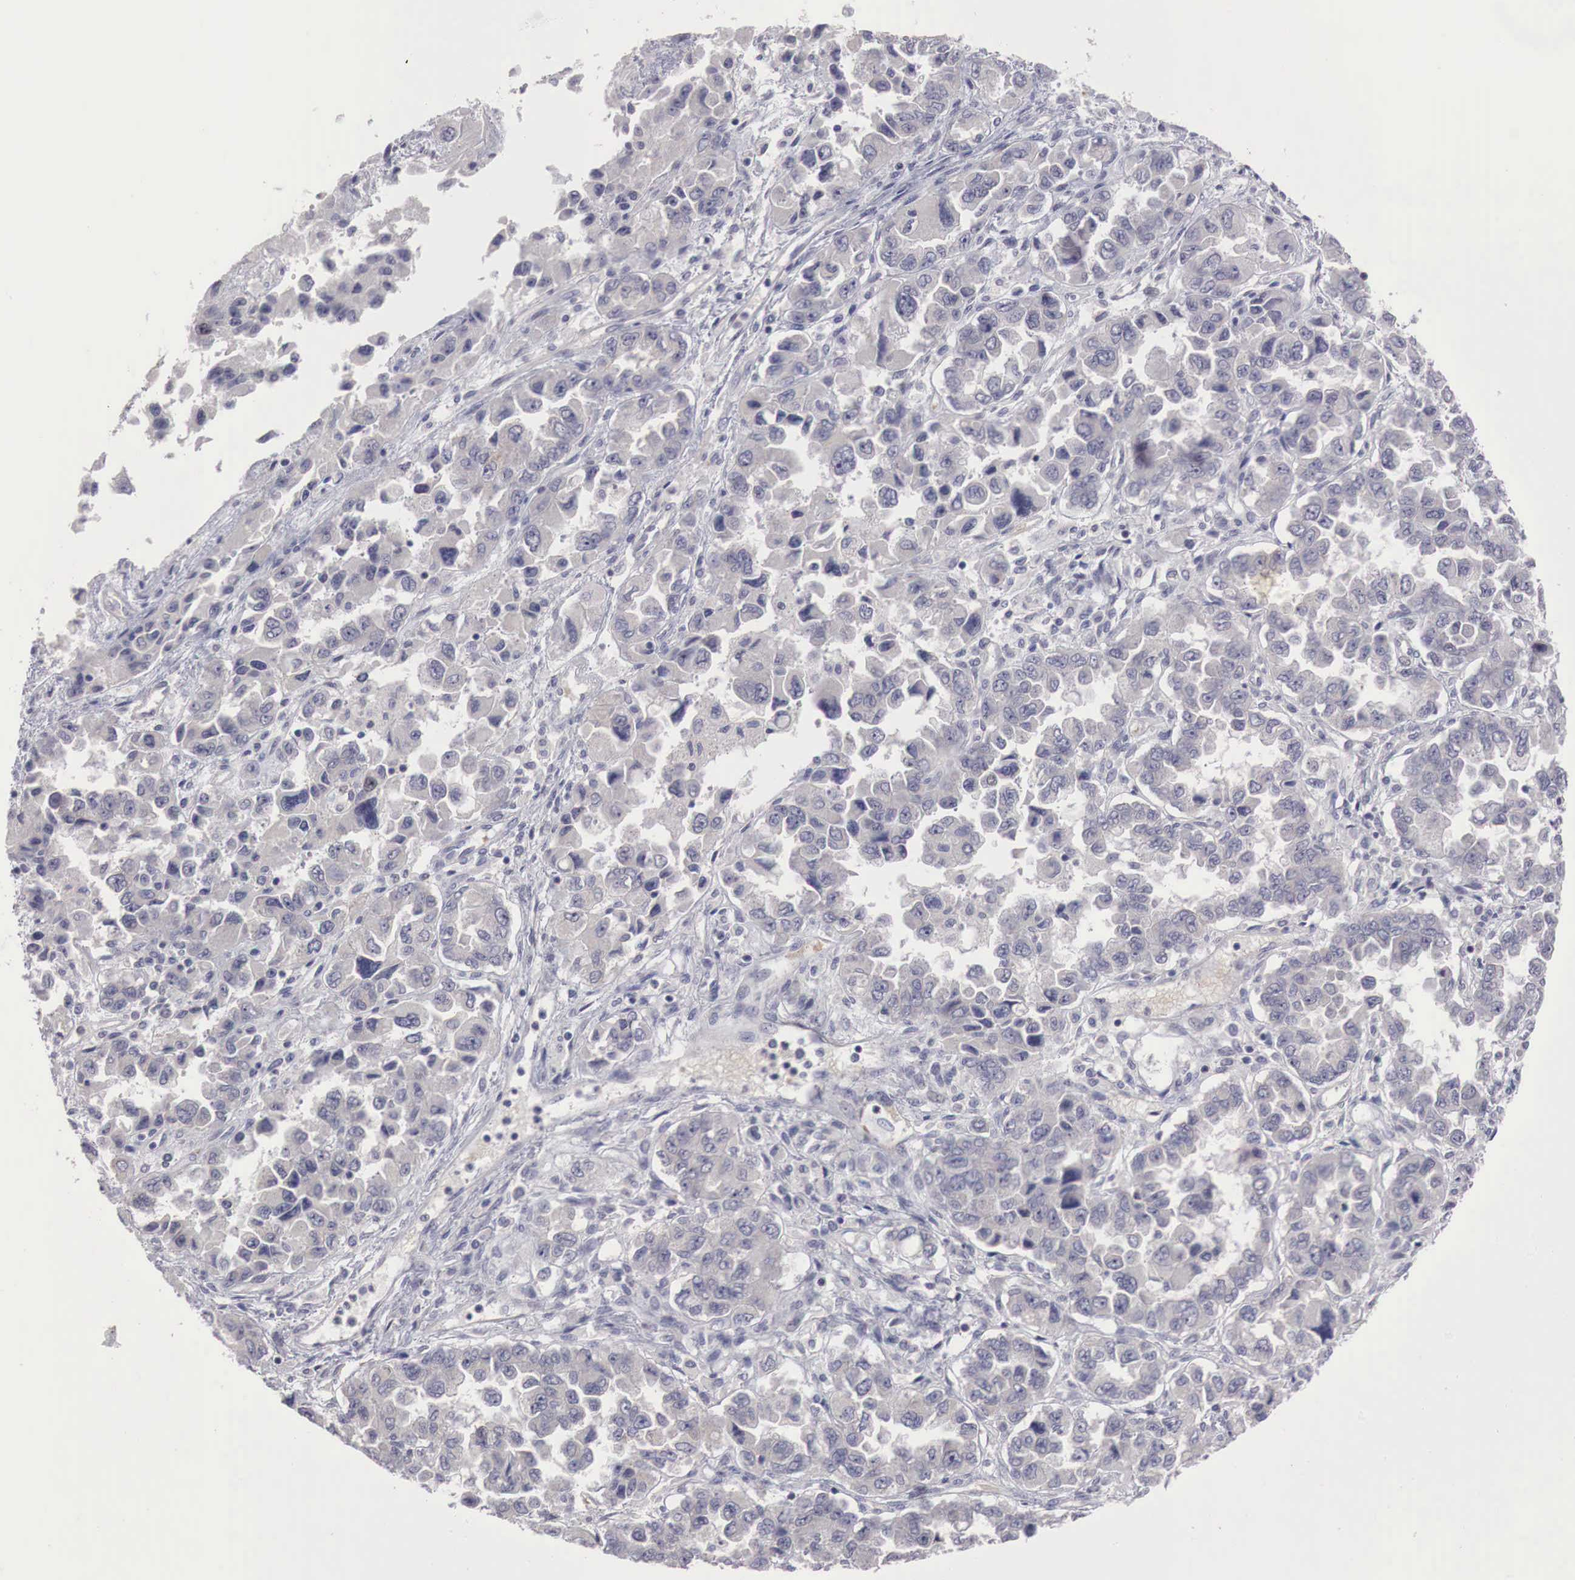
{"staining": {"intensity": "negative", "quantity": "none", "location": "none"}, "tissue": "ovarian cancer", "cell_type": "Tumor cells", "image_type": "cancer", "snomed": [{"axis": "morphology", "description": "Cystadenocarcinoma, serous, NOS"}, {"axis": "topography", "description": "Ovary"}], "caption": "Tumor cells show no significant protein positivity in ovarian cancer.", "gene": "GATA1", "patient": {"sex": "female", "age": 84}}